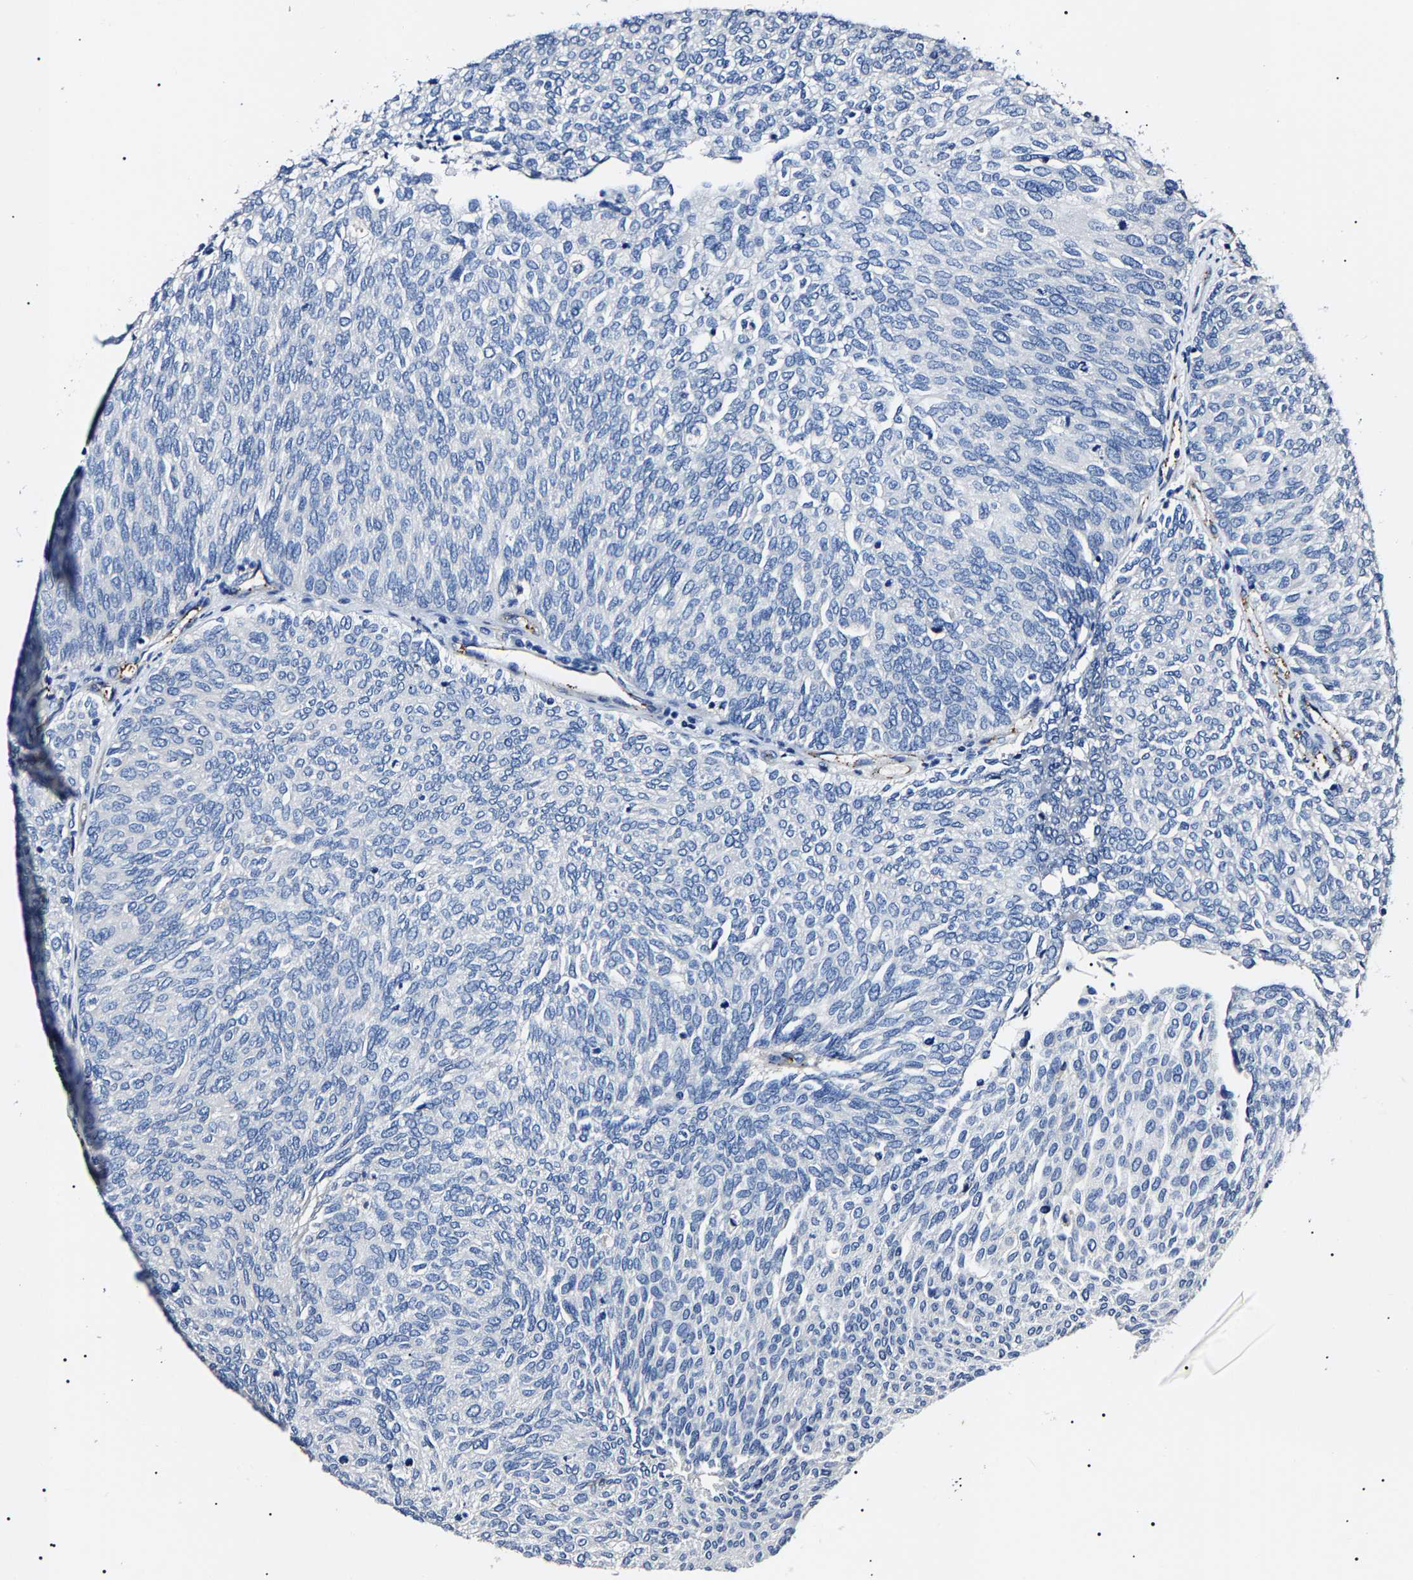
{"staining": {"intensity": "negative", "quantity": "none", "location": "none"}, "tissue": "urothelial cancer", "cell_type": "Tumor cells", "image_type": "cancer", "snomed": [{"axis": "morphology", "description": "Urothelial carcinoma, Low grade"}, {"axis": "topography", "description": "Urinary bladder"}], "caption": "A histopathology image of urothelial carcinoma (low-grade) stained for a protein reveals no brown staining in tumor cells.", "gene": "KLHL42", "patient": {"sex": "female", "age": 79}}